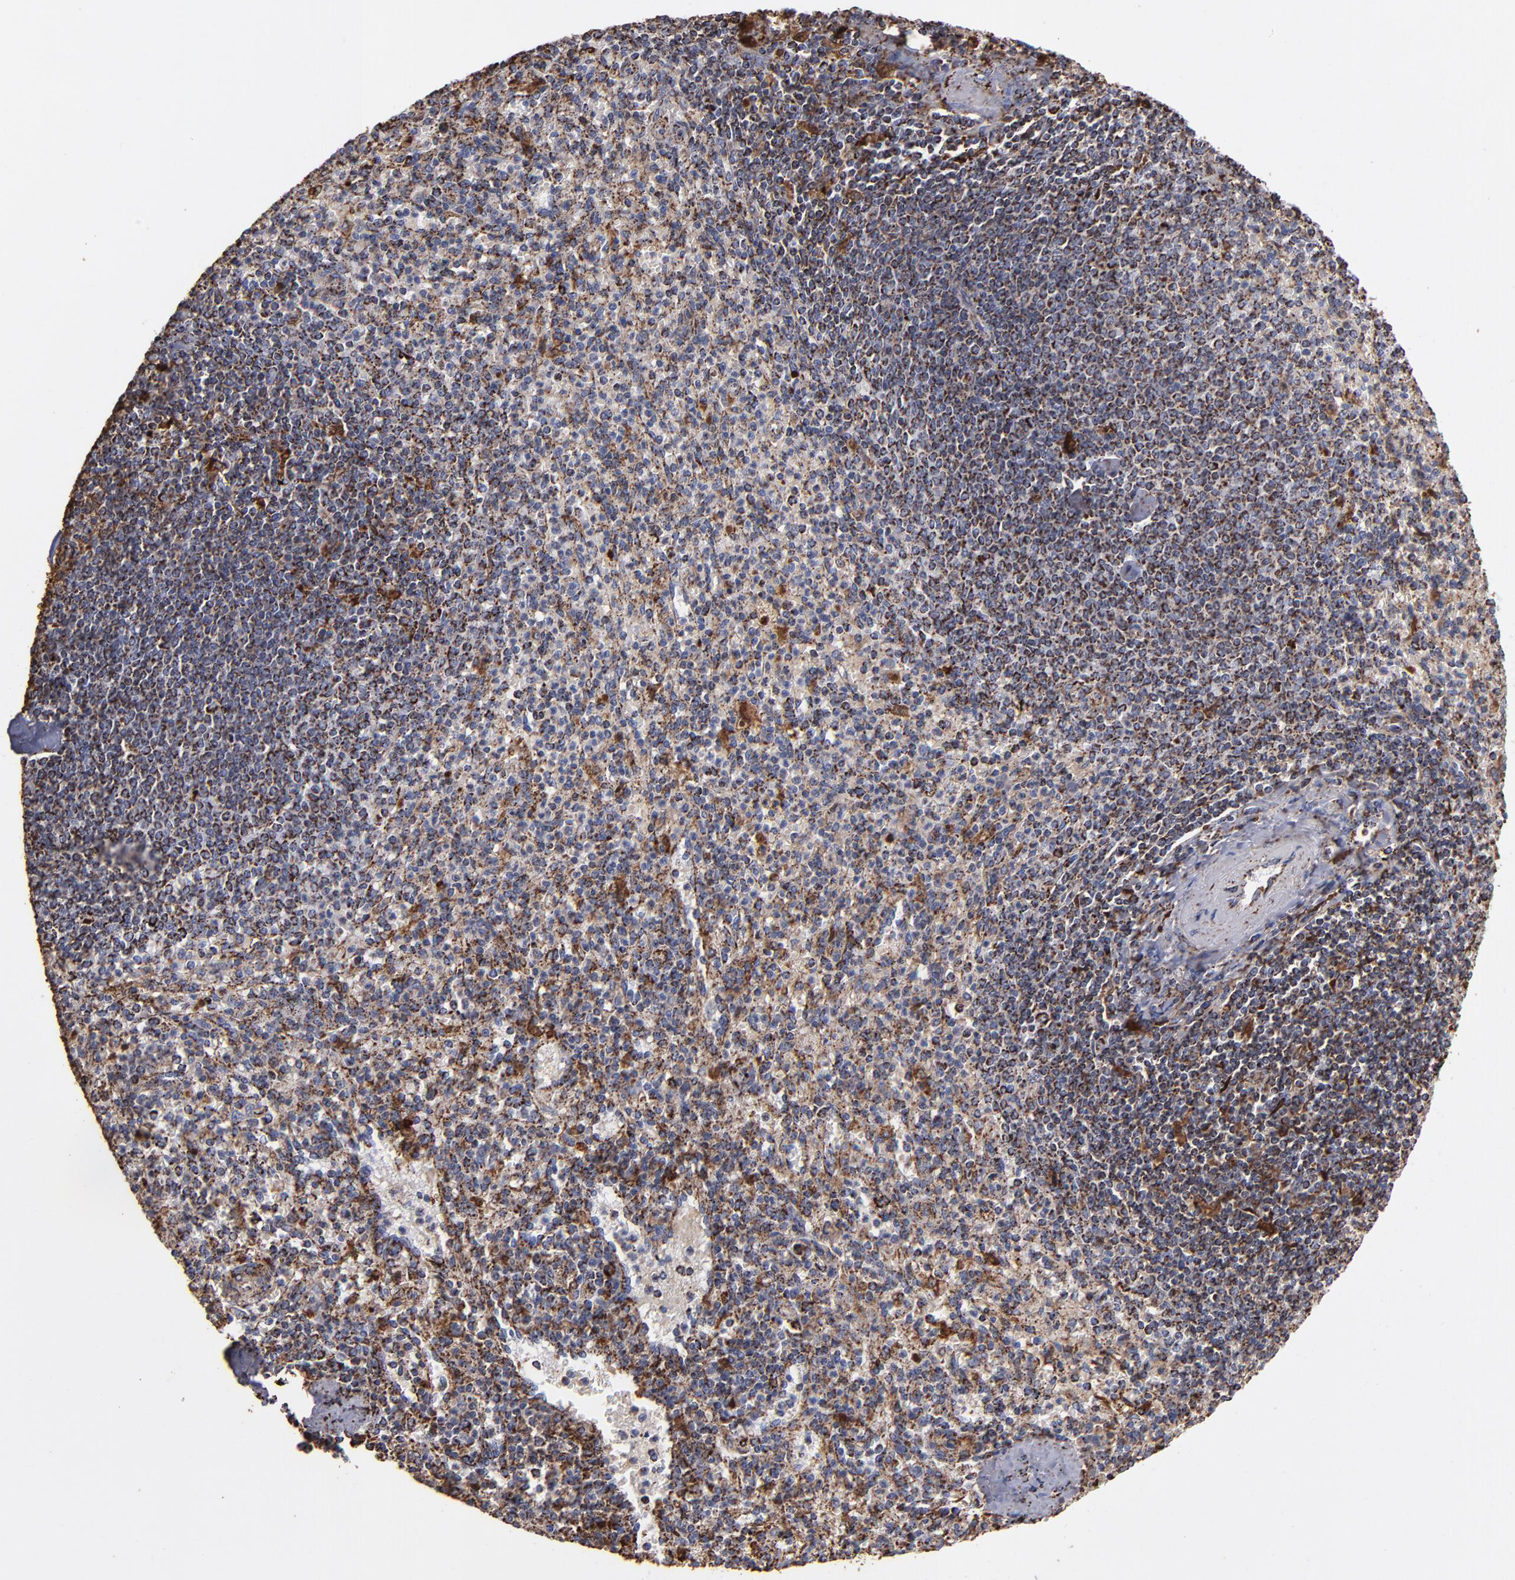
{"staining": {"intensity": "weak", "quantity": "25%-75%", "location": "cytoplasmic/membranous"}, "tissue": "spleen", "cell_type": "Cells in red pulp", "image_type": "normal", "snomed": [{"axis": "morphology", "description": "Normal tissue, NOS"}, {"axis": "topography", "description": "Spleen"}], "caption": "Normal spleen reveals weak cytoplasmic/membranous staining in about 25%-75% of cells in red pulp, visualized by immunohistochemistry. (Brightfield microscopy of DAB IHC at high magnification).", "gene": "SOD2", "patient": {"sex": "male", "age": 72}}